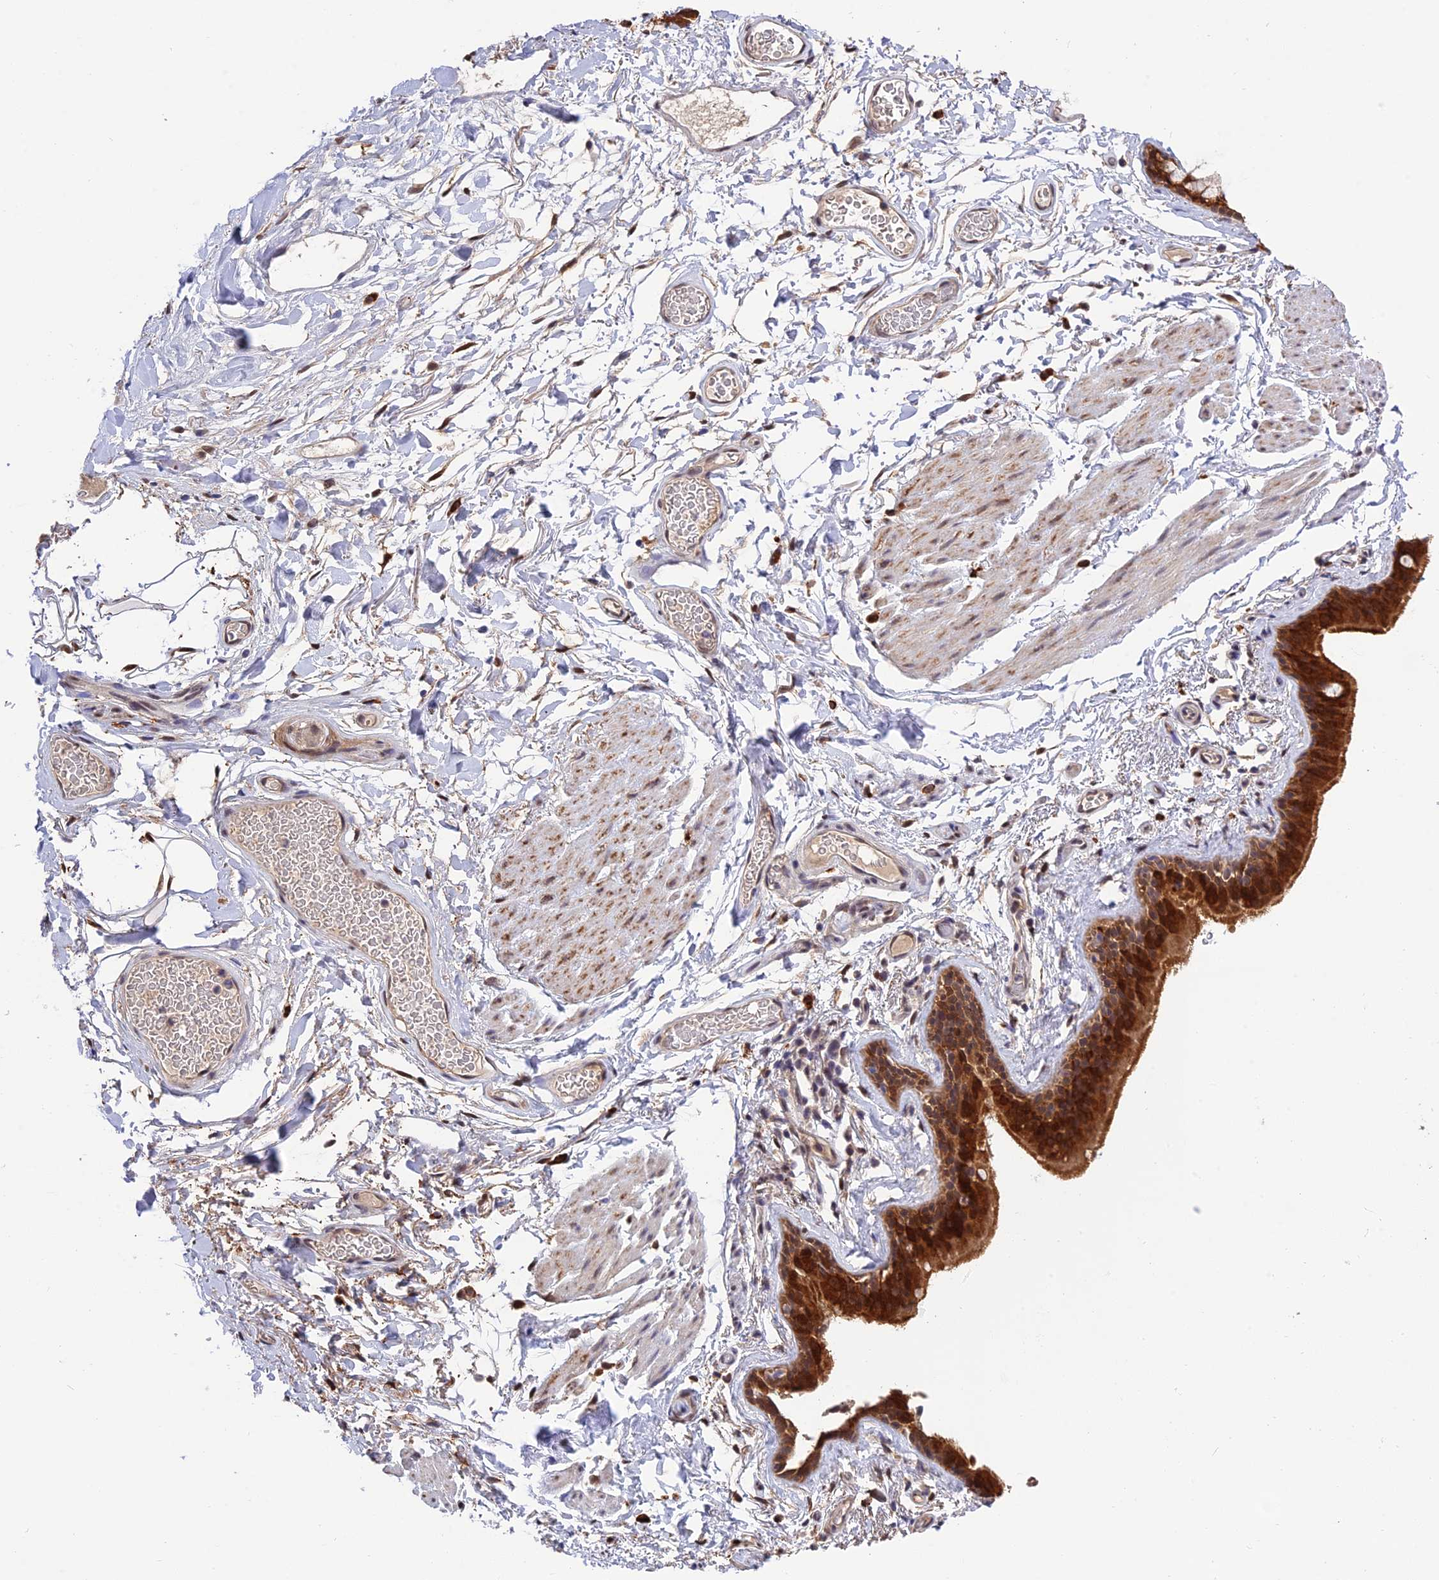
{"staining": {"intensity": "strong", "quantity": ">75%", "location": "cytoplasmic/membranous,nuclear"}, "tissue": "bronchus", "cell_type": "Respiratory epithelial cells", "image_type": "normal", "snomed": [{"axis": "morphology", "description": "Normal tissue, NOS"}, {"axis": "topography", "description": "Cartilage tissue"}], "caption": "This image displays IHC staining of normal bronchus, with high strong cytoplasmic/membranous,nuclear positivity in approximately >75% of respiratory epithelial cells.", "gene": "MNS1", "patient": {"sex": "male", "age": 63}}